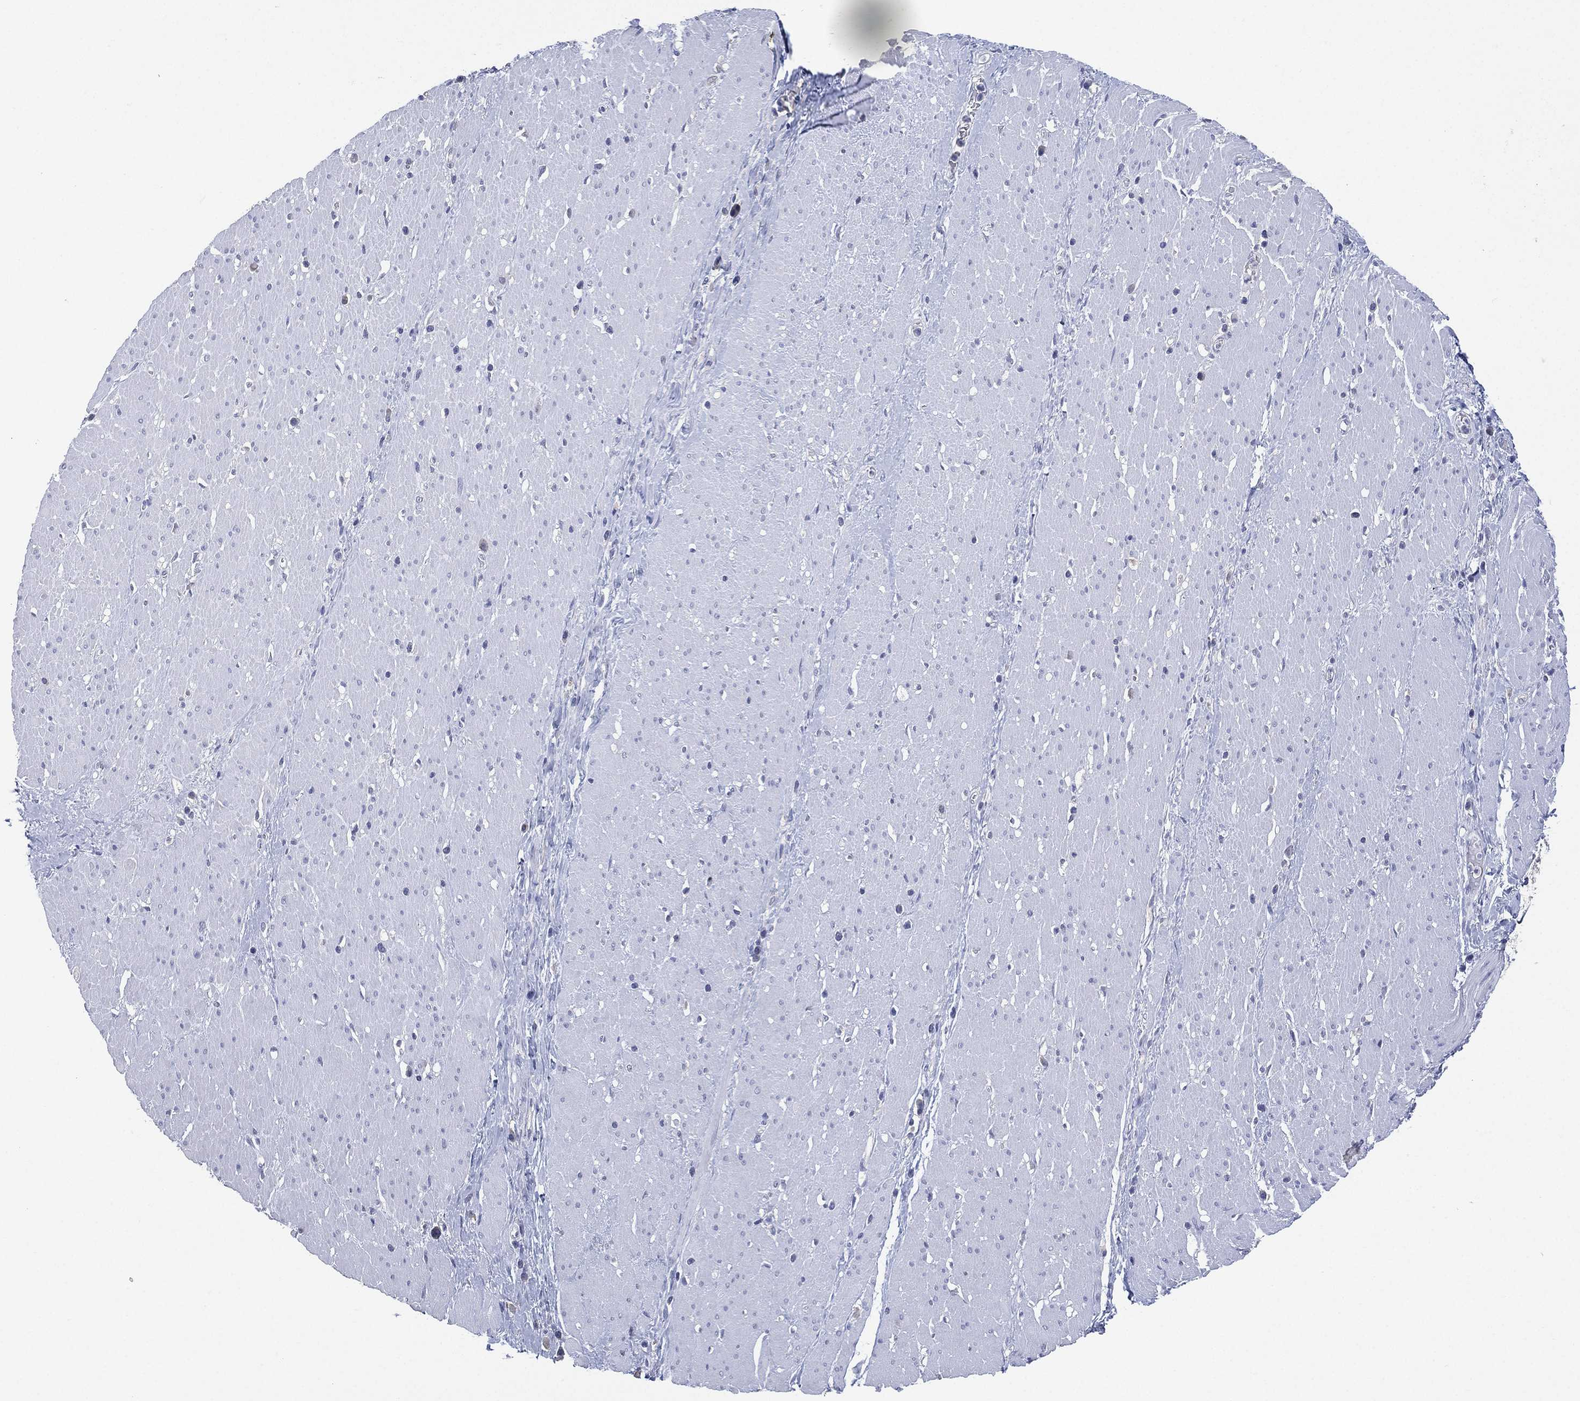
{"staining": {"intensity": "negative", "quantity": "none", "location": "none"}, "tissue": "smooth muscle", "cell_type": "Smooth muscle cells", "image_type": "normal", "snomed": [{"axis": "morphology", "description": "Normal tissue, NOS"}, {"axis": "topography", "description": "Soft tissue"}, {"axis": "topography", "description": "Smooth muscle"}], "caption": "Smooth muscle stained for a protein using immunohistochemistry displays no expression smooth muscle cells.", "gene": "KRT35", "patient": {"sex": "male", "age": 72}}